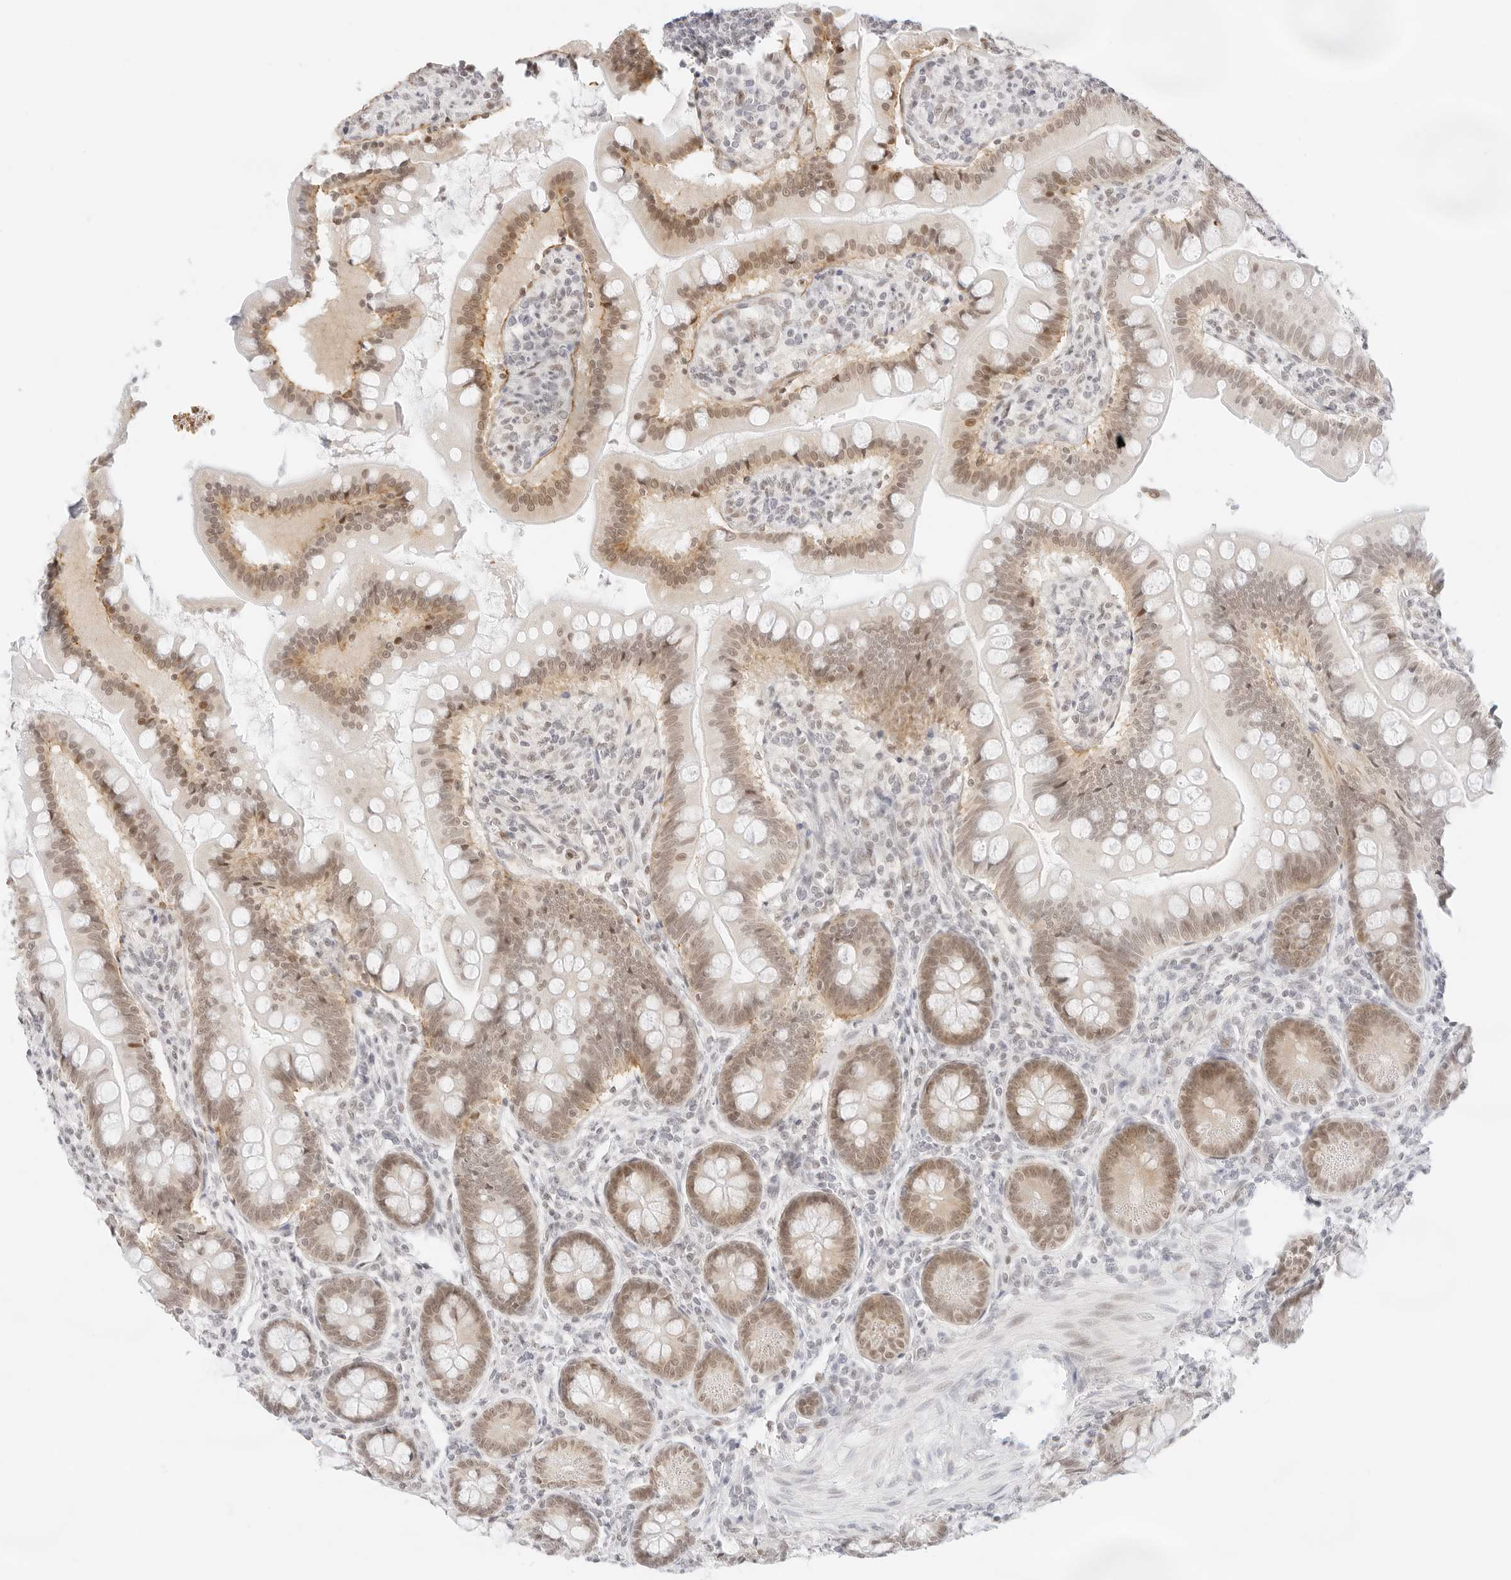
{"staining": {"intensity": "moderate", "quantity": ">75%", "location": "cytoplasmic/membranous,nuclear"}, "tissue": "small intestine", "cell_type": "Glandular cells", "image_type": "normal", "snomed": [{"axis": "morphology", "description": "Normal tissue, NOS"}, {"axis": "topography", "description": "Small intestine"}], "caption": "Glandular cells demonstrate medium levels of moderate cytoplasmic/membranous,nuclear positivity in about >75% of cells in normal small intestine. (DAB (3,3'-diaminobenzidine) IHC with brightfield microscopy, high magnification).", "gene": "ITGA6", "patient": {"sex": "male", "age": 7}}